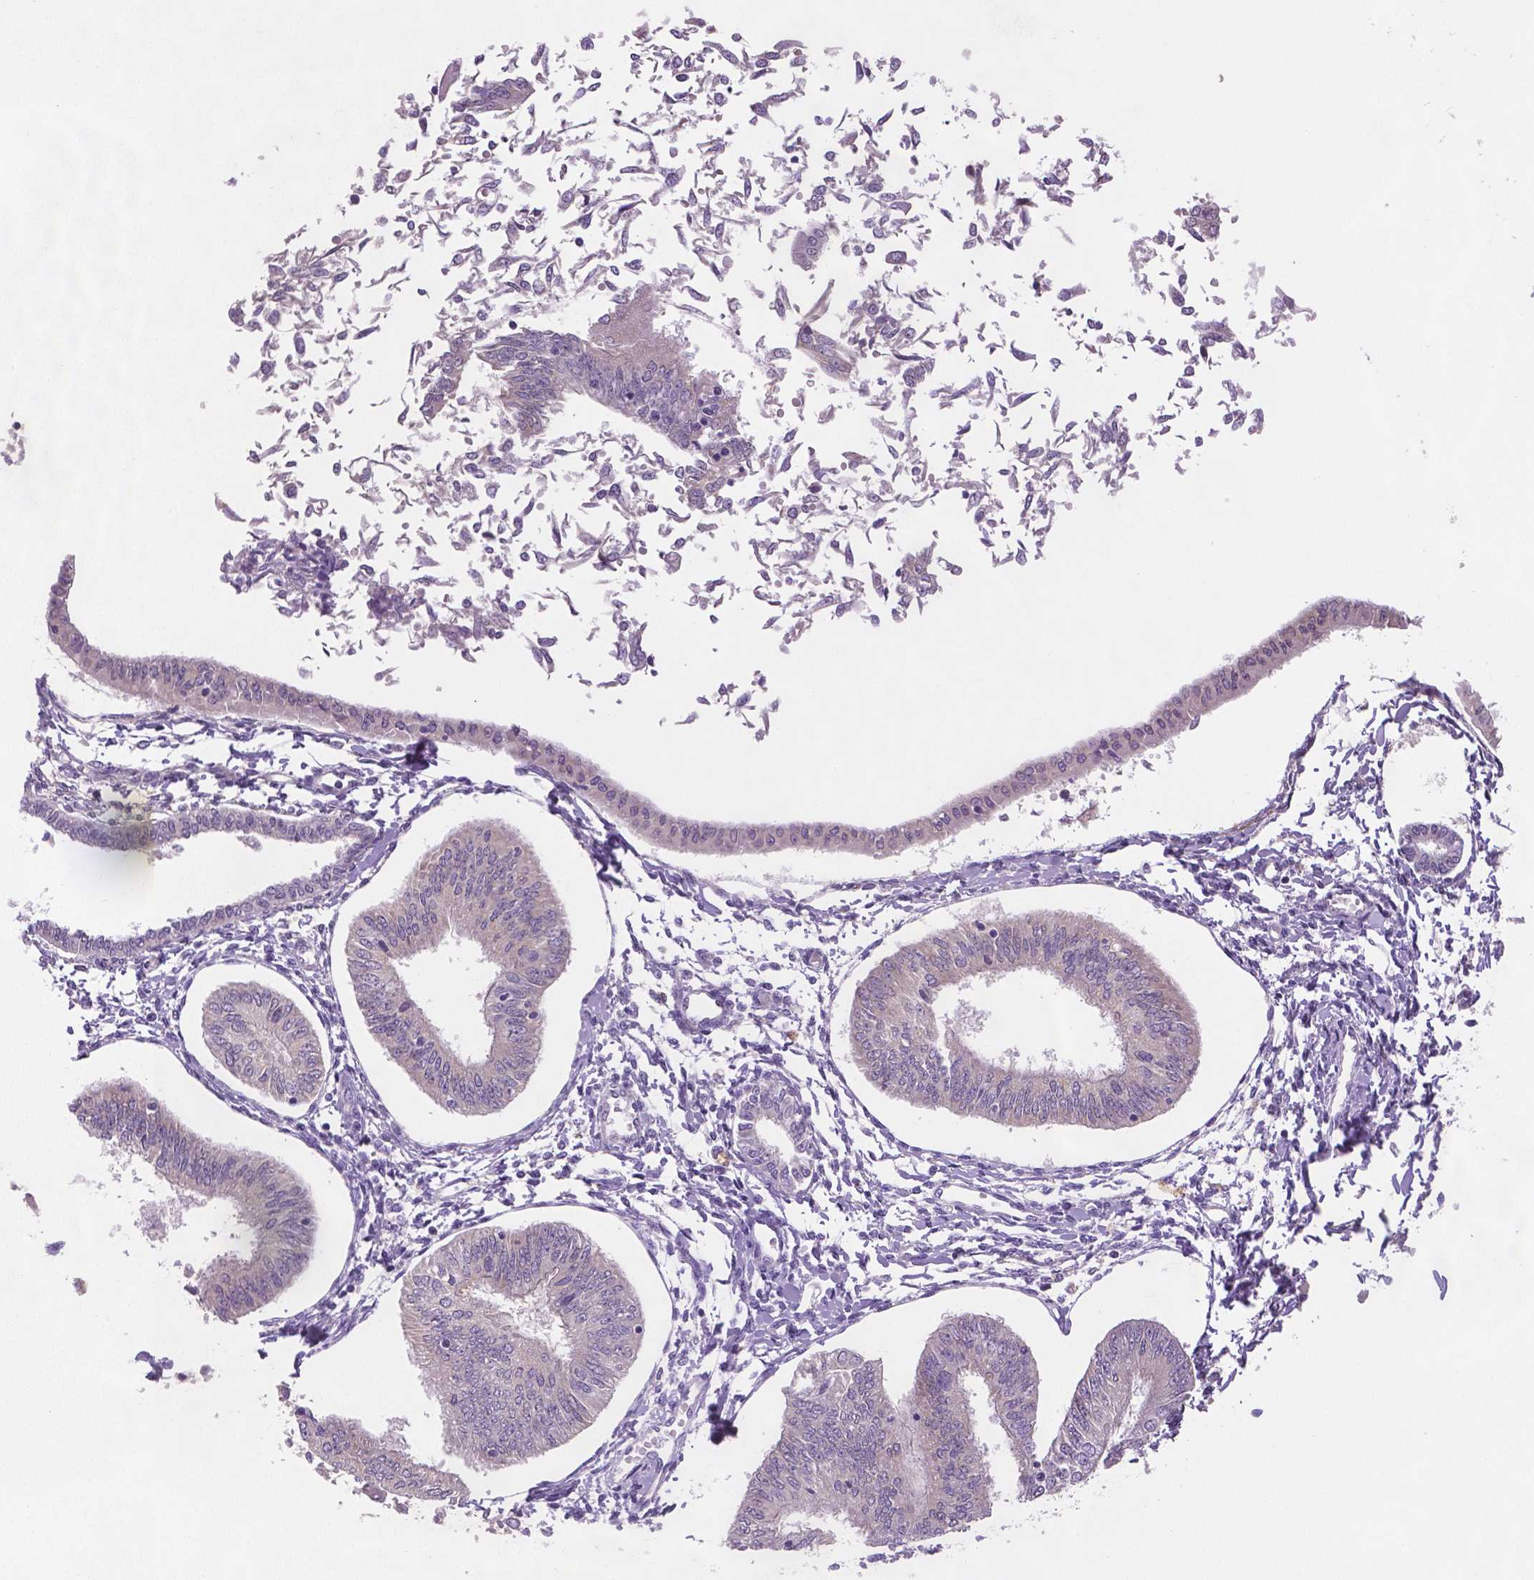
{"staining": {"intensity": "negative", "quantity": "none", "location": "none"}, "tissue": "endometrial cancer", "cell_type": "Tumor cells", "image_type": "cancer", "snomed": [{"axis": "morphology", "description": "Adenocarcinoma, NOS"}, {"axis": "topography", "description": "Endometrium"}], "caption": "IHC of endometrial cancer demonstrates no expression in tumor cells.", "gene": "DNAH12", "patient": {"sex": "female", "age": 58}}